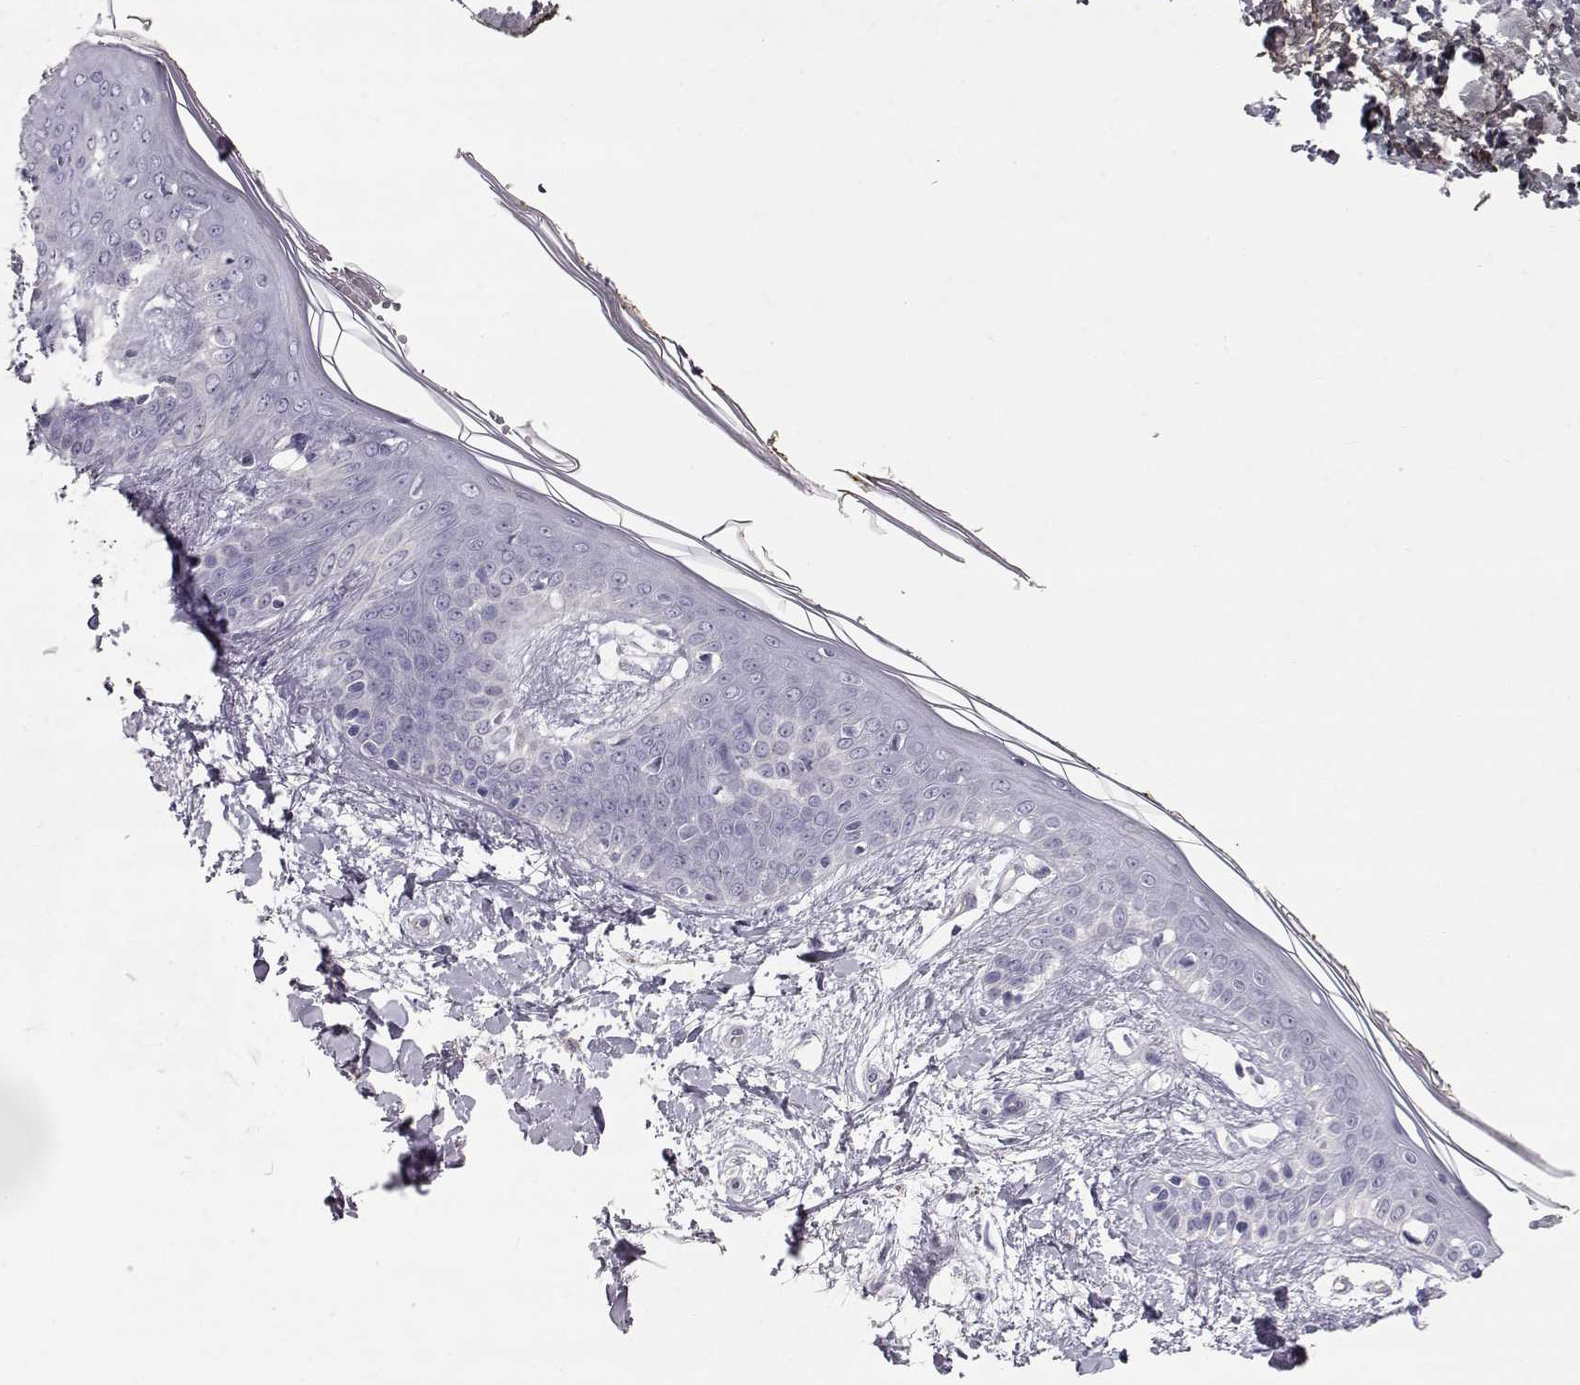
{"staining": {"intensity": "negative", "quantity": "none", "location": "none"}, "tissue": "skin", "cell_type": "Fibroblasts", "image_type": "normal", "snomed": [{"axis": "morphology", "description": "Normal tissue, NOS"}, {"axis": "topography", "description": "Skin"}], "caption": "Immunohistochemistry (IHC) of normal skin displays no positivity in fibroblasts.", "gene": "SLC18A1", "patient": {"sex": "female", "age": 34}}